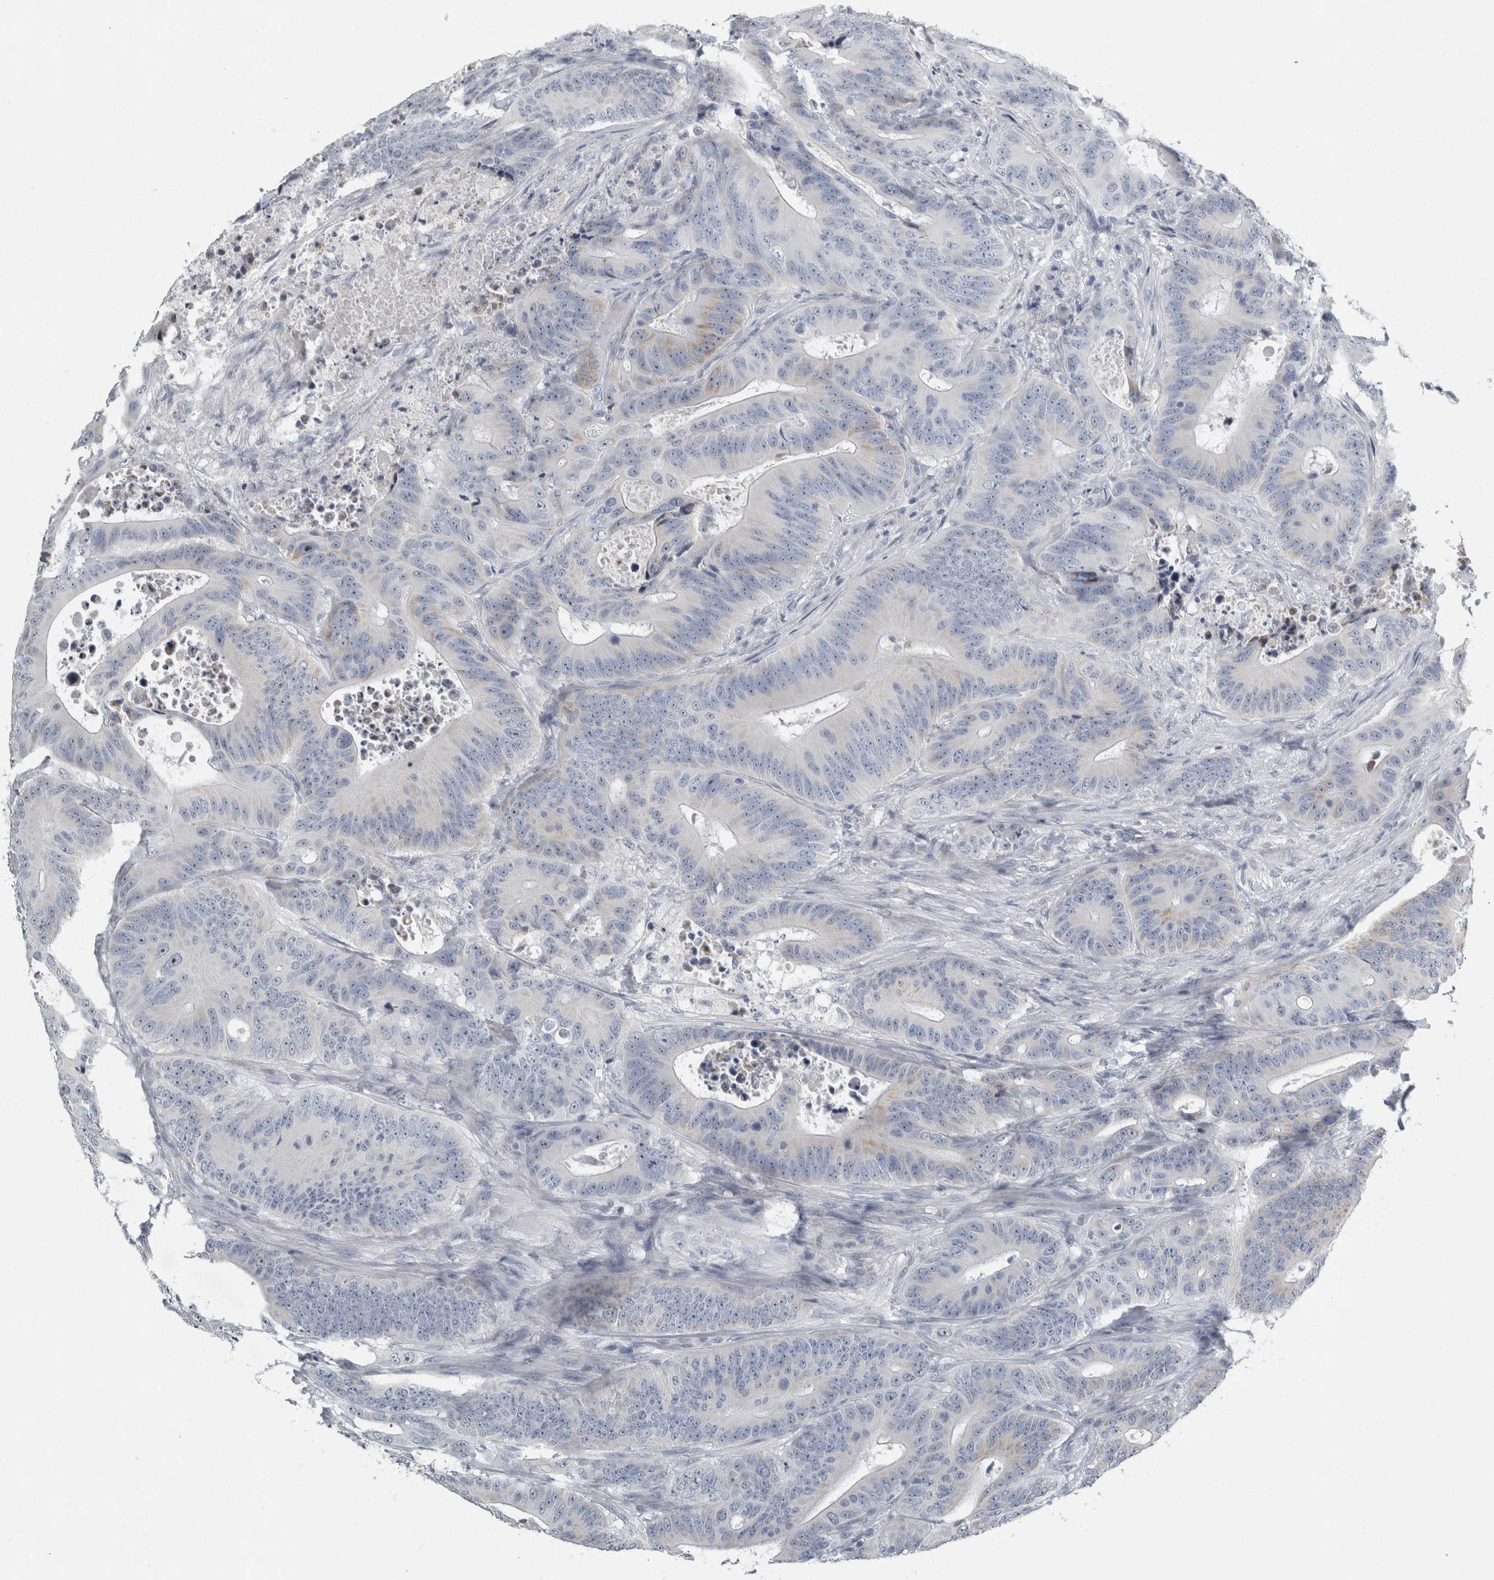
{"staining": {"intensity": "negative", "quantity": "none", "location": "none"}, "tissue": "colorectal cancer", "cell_type": "Tumor cells", "image_type": "cancer", "snomed": [{"axis": "morphology", "description": "Adenocarcinoma, NOS"}, {"axis": "topography", "description": "Colon"}], "caption": "DAB immunohistochemical staining of human adenocarcinoma (colorectal) demonstrates no significant expression in tumor cells.", "gene": "FXYD7", "patient": {"sex": "male", "age": 83}}